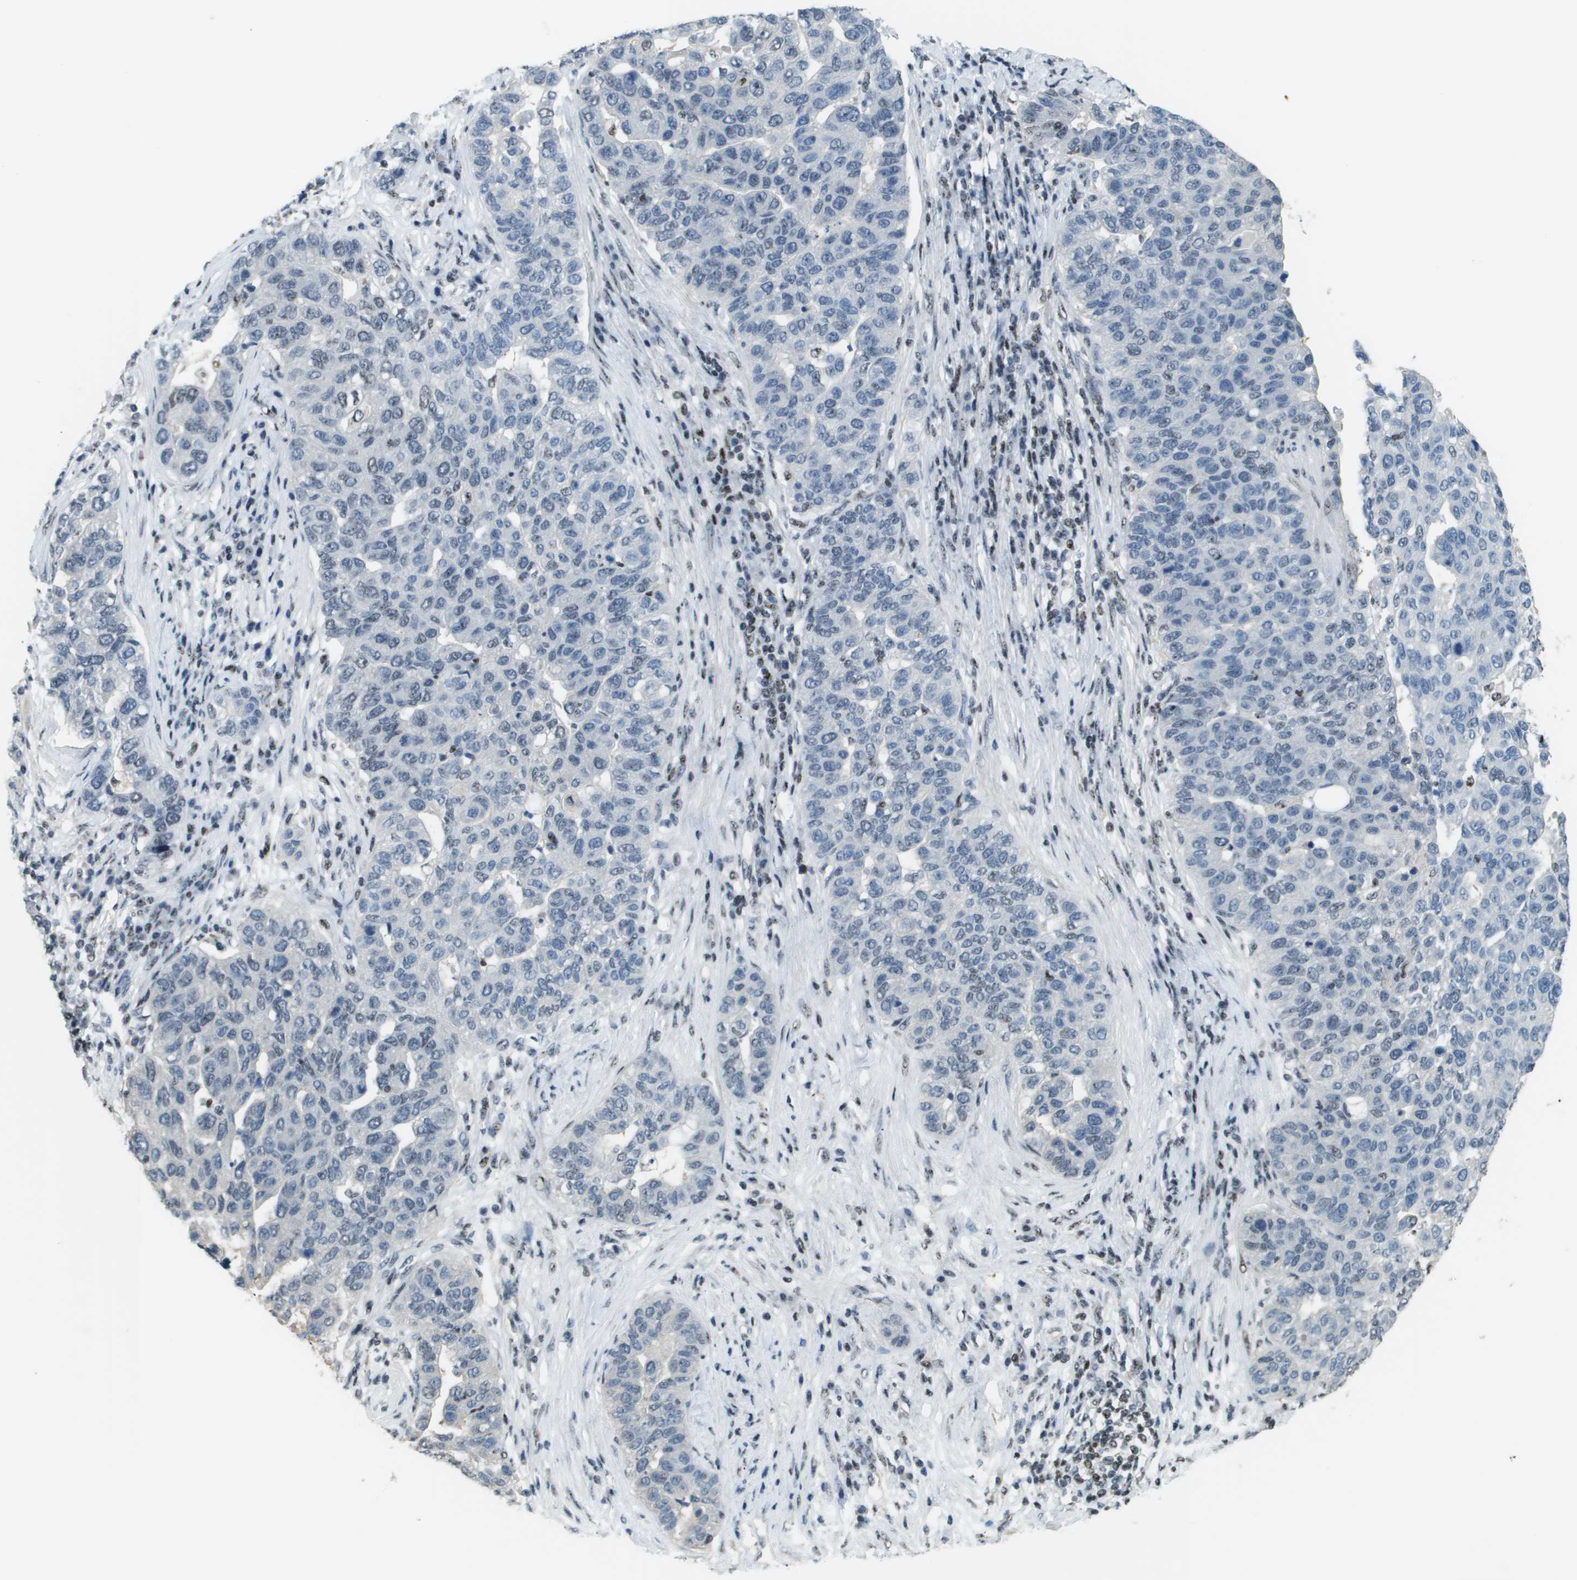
{"staining": {"intensity": "negative", "quantity": "none", "location": "none"}, "tissue": "pancreatic cancer", "cell_type": "Tumor cells", "image_type": "cancer", "snomed": [{"axis": "morphology", "description": "Adenocarcinoma, NOS"}, {"axis": "topography", "description": "Pancreas"}], "caption": "The histopathology image displays no significant staining in tumor cells of adenocarcinoma (pancreatic).", "gene": "SP100", "patient": {"sex": "female", "age": 61}}